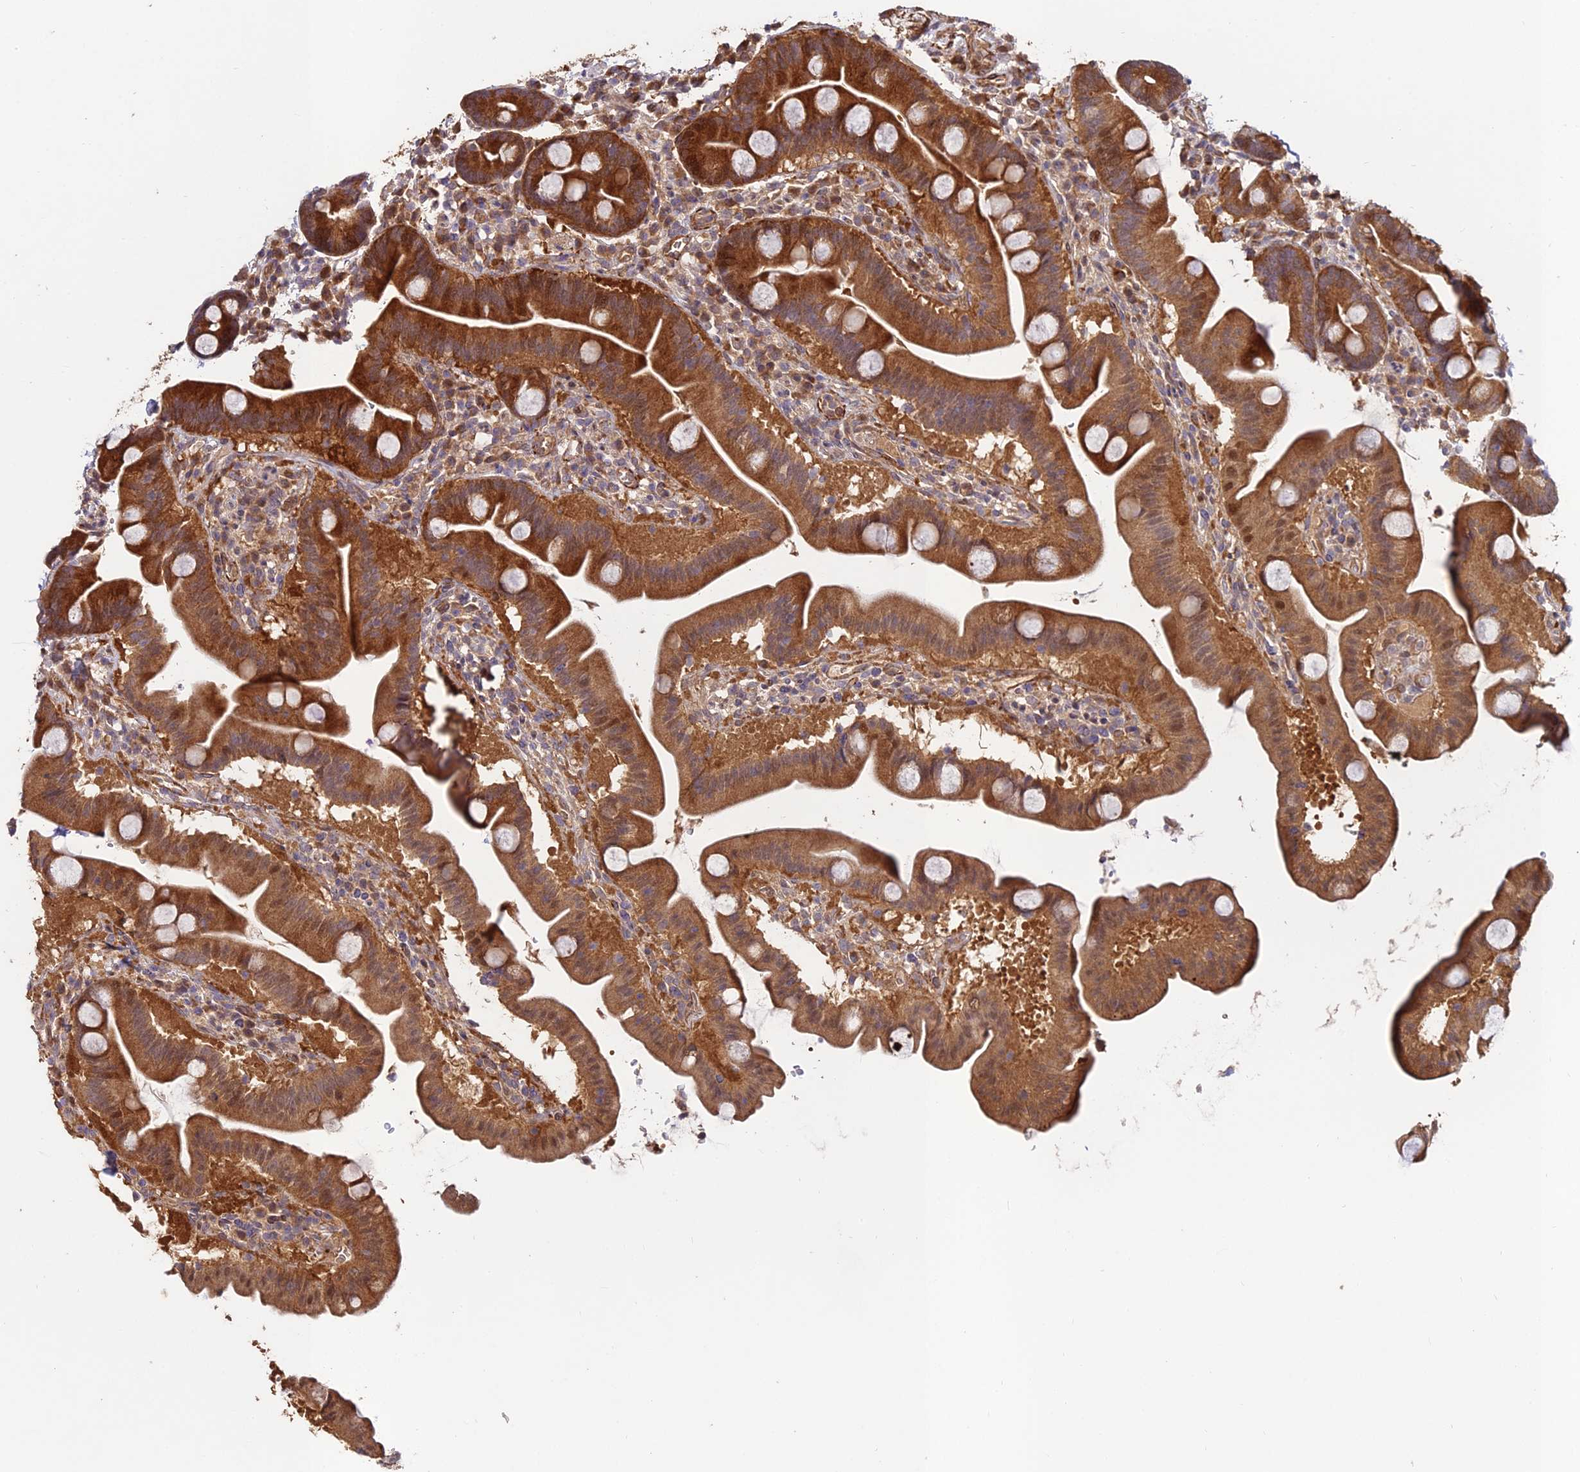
{"staining": {"intensity": "strong", "quantity": ">75%", "location": "cytoplasmic/membranous"}, "tissue": "duodenum", "cell_type": "Glandular cells", "image_type": "normal", "snomed": [{"axis": "morphology", "description": "Normal tissue, NOS"}, {"axis": "topography", "description": "Duodenum"}], "caption": "Unremarkable duodenum exhibits strong cytoplasmic/membranous expression in approximately >75% of glandular cells.", "gene": "GRTP1", "patient": {"sex": "male", "age": 54}}